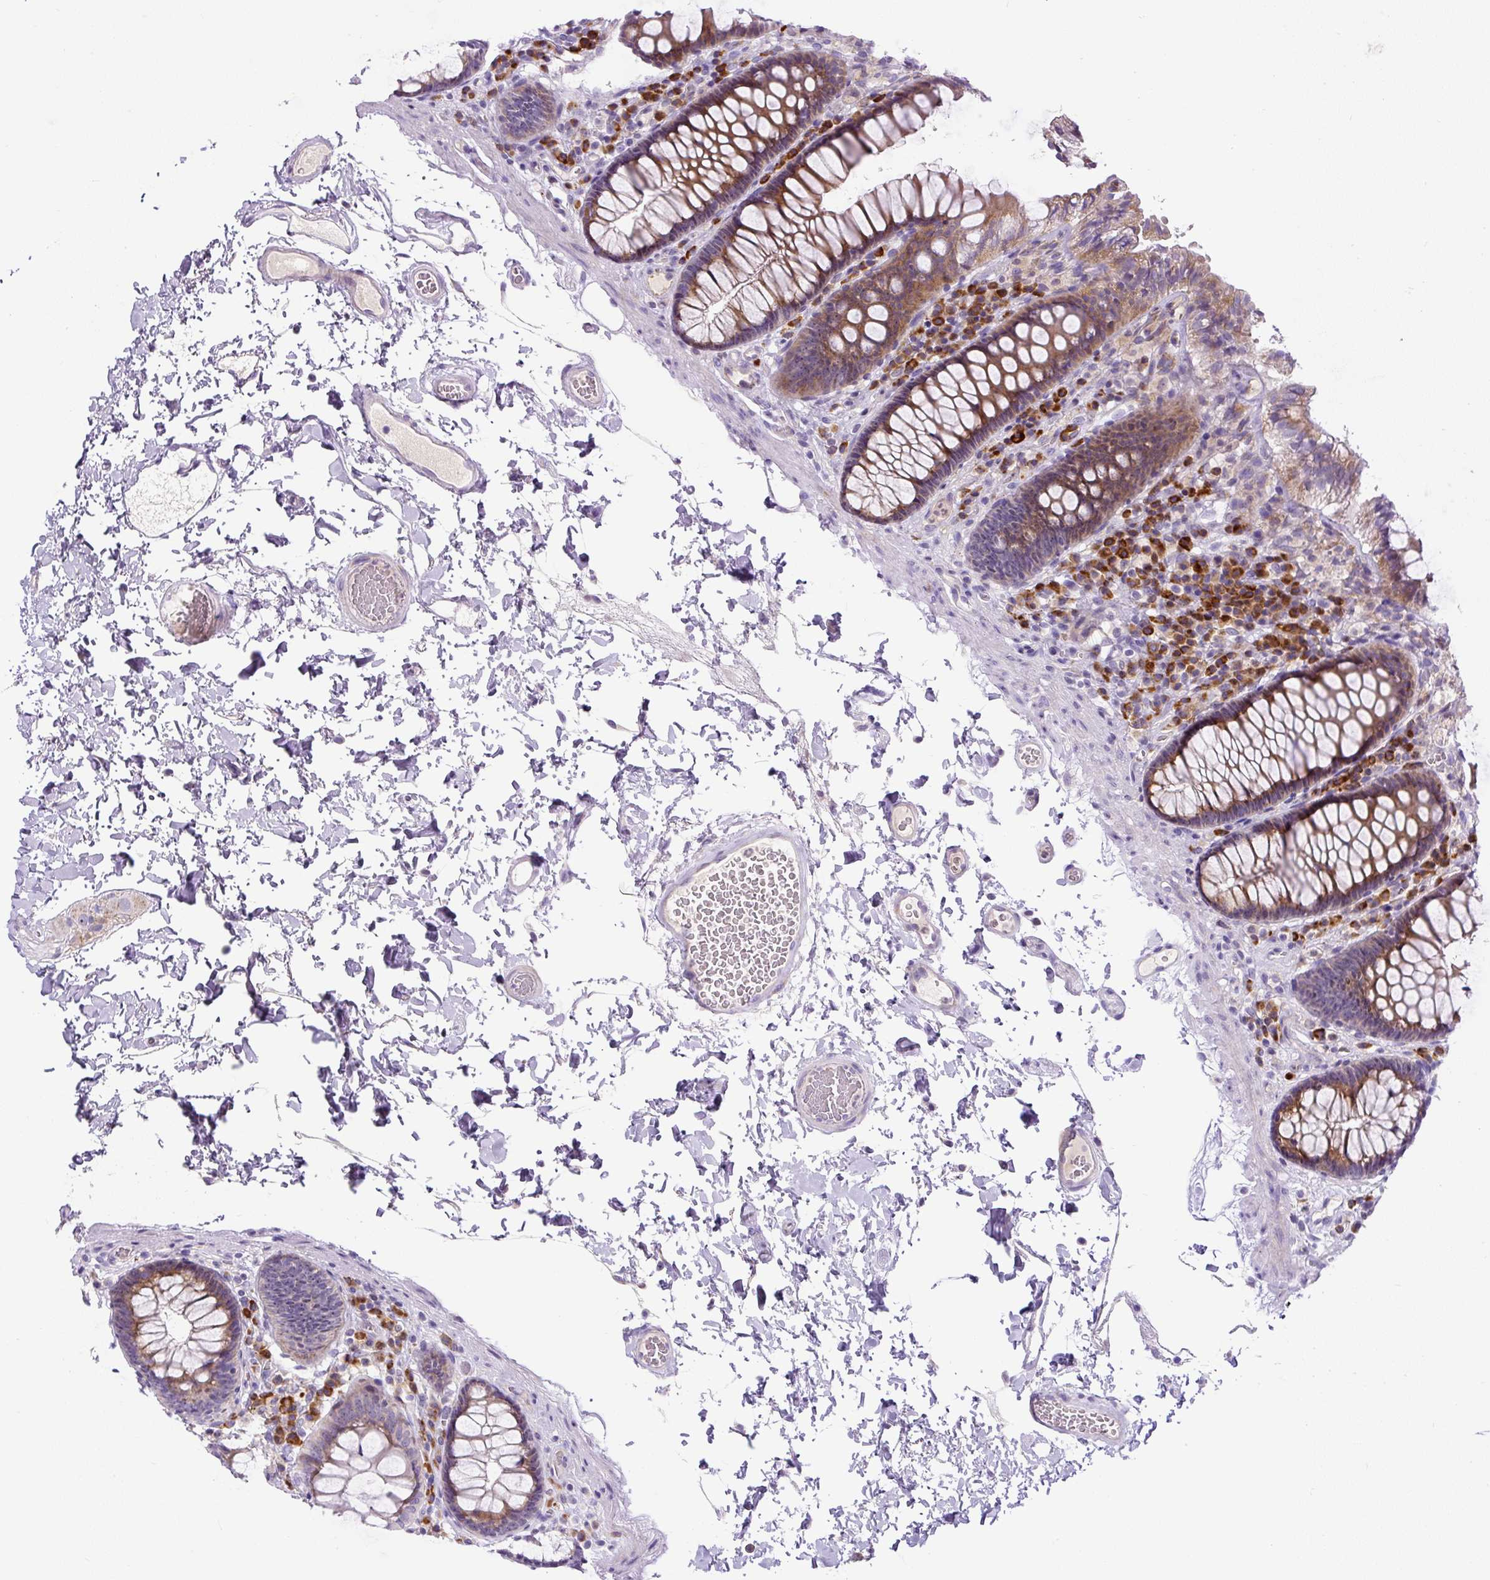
{"staining": {"intensity": "negative", "quantity": "none", "location": "none"}, "tissue": "colon", "cell_type": "Endothelial cells", "image_type": "normal", "snomed": [{"axis": "morphology", "description": "Normal tissue, NOS"}, {"axis": "topography", "description": "Colon"}, {"axis": "topography", "description": "Peripheral nerve tissue"}], "caption": "IHC photomicrograph of benign colon: colon stained with DAB displays no significant protein staining in endothelial cells.", "gene": "ZNF596", "patient": {"sex": "male", "age": 84}}